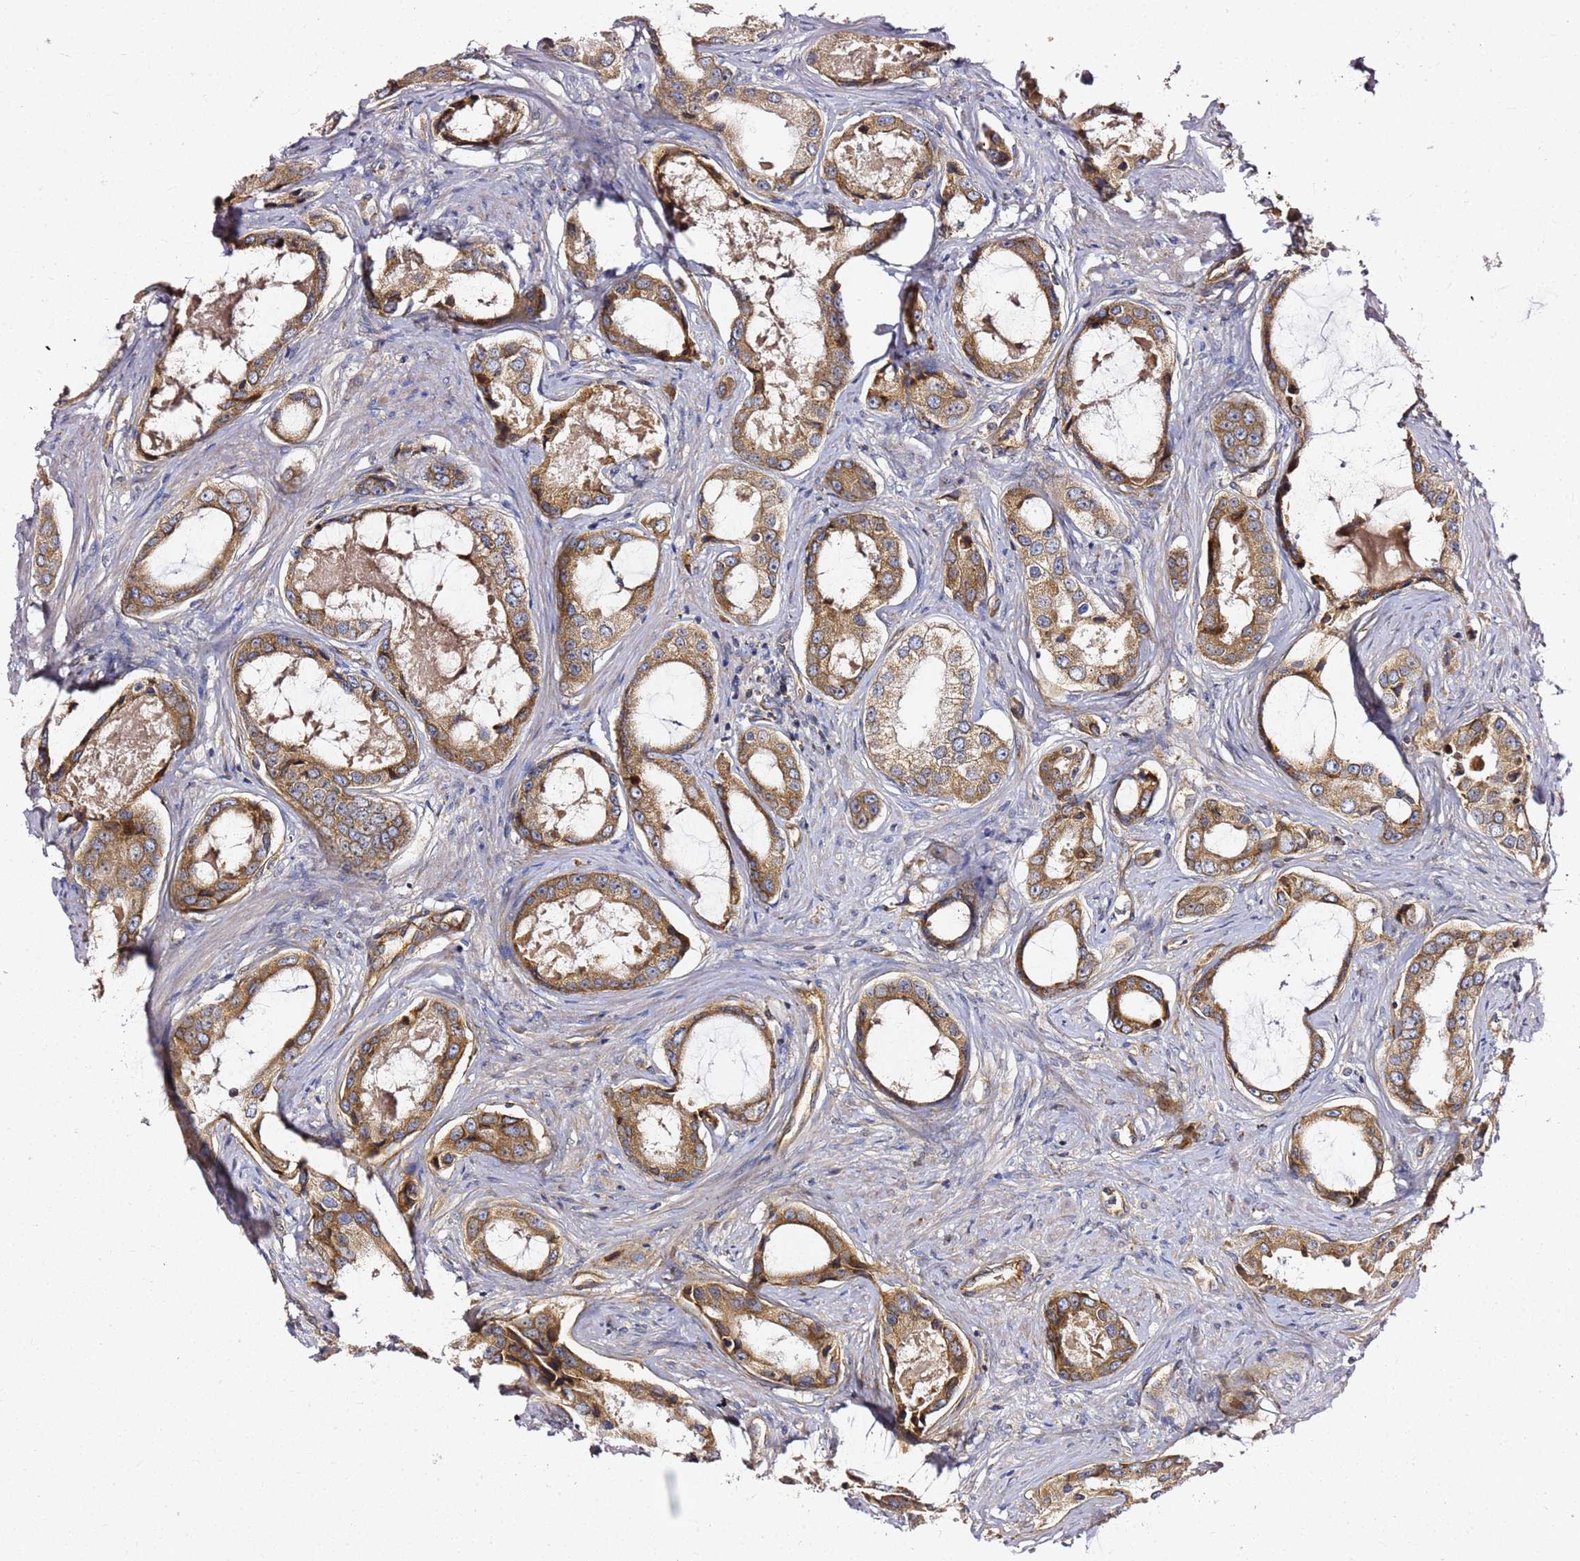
{"staining": {"intensity": "moderate", "quantity": ">75%", "location": "cytoplasmic/membranous"}, "tissue": "prostate cancer", "cell_type": "Tumor cells", "image_type": "cancer", "snomed": [{"axis": "morphology", "description": "Adenocarcinoma, Low grade"}, {"axis": "topography", "description": "Prostate"}], "caption": "The immunohistochemical stain shows moderate cytoplasmic/membranous positivity in tumor cells of prostate cancer (low-grade adenocarcinoma) tissue.", "gene": "KIF7", "patient": {"sex": "male", "age": 68}}